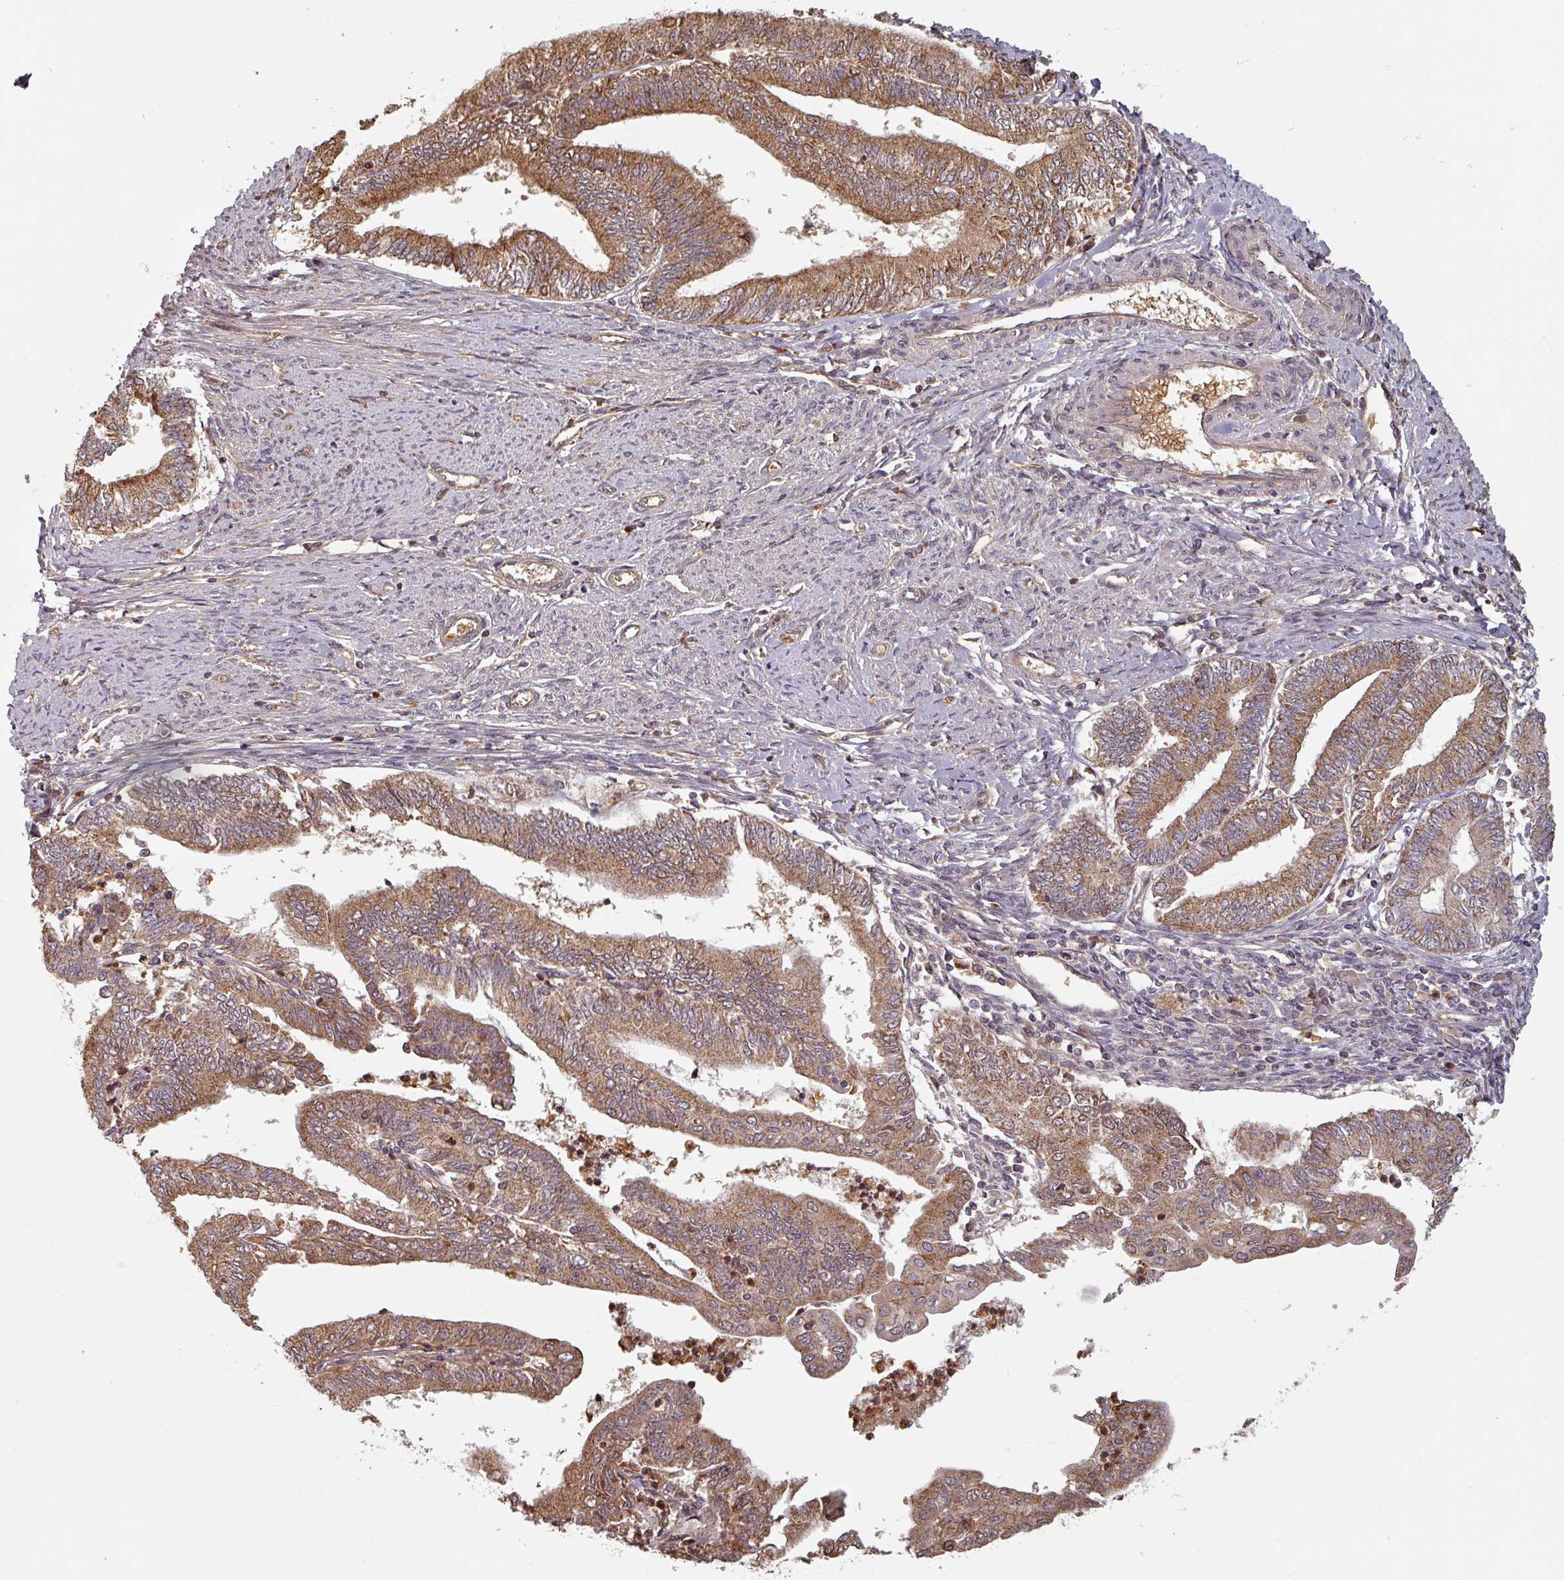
{"staining": {"intensity": "moderate", "quantity": ">75%", "location": "cytoplasmic/membranous"}, "tissue": "endometrial cancer", "cell_type": "Tumor cells", "image_type": "cancer", "snomed": [{"axis": "morphology", "description": "Adenocarcinoma, NOS"}, {"axis": "topography", "description": "Endometrium"}], "caption": "Tumor cells display moderate cytoplasmic/membranous expression in about >75% of cells in endometrial adenocarcinoma. Nuclei are stained in blue.", "gene": "EID1", "patient": {"sex": "female", "age": 66}}